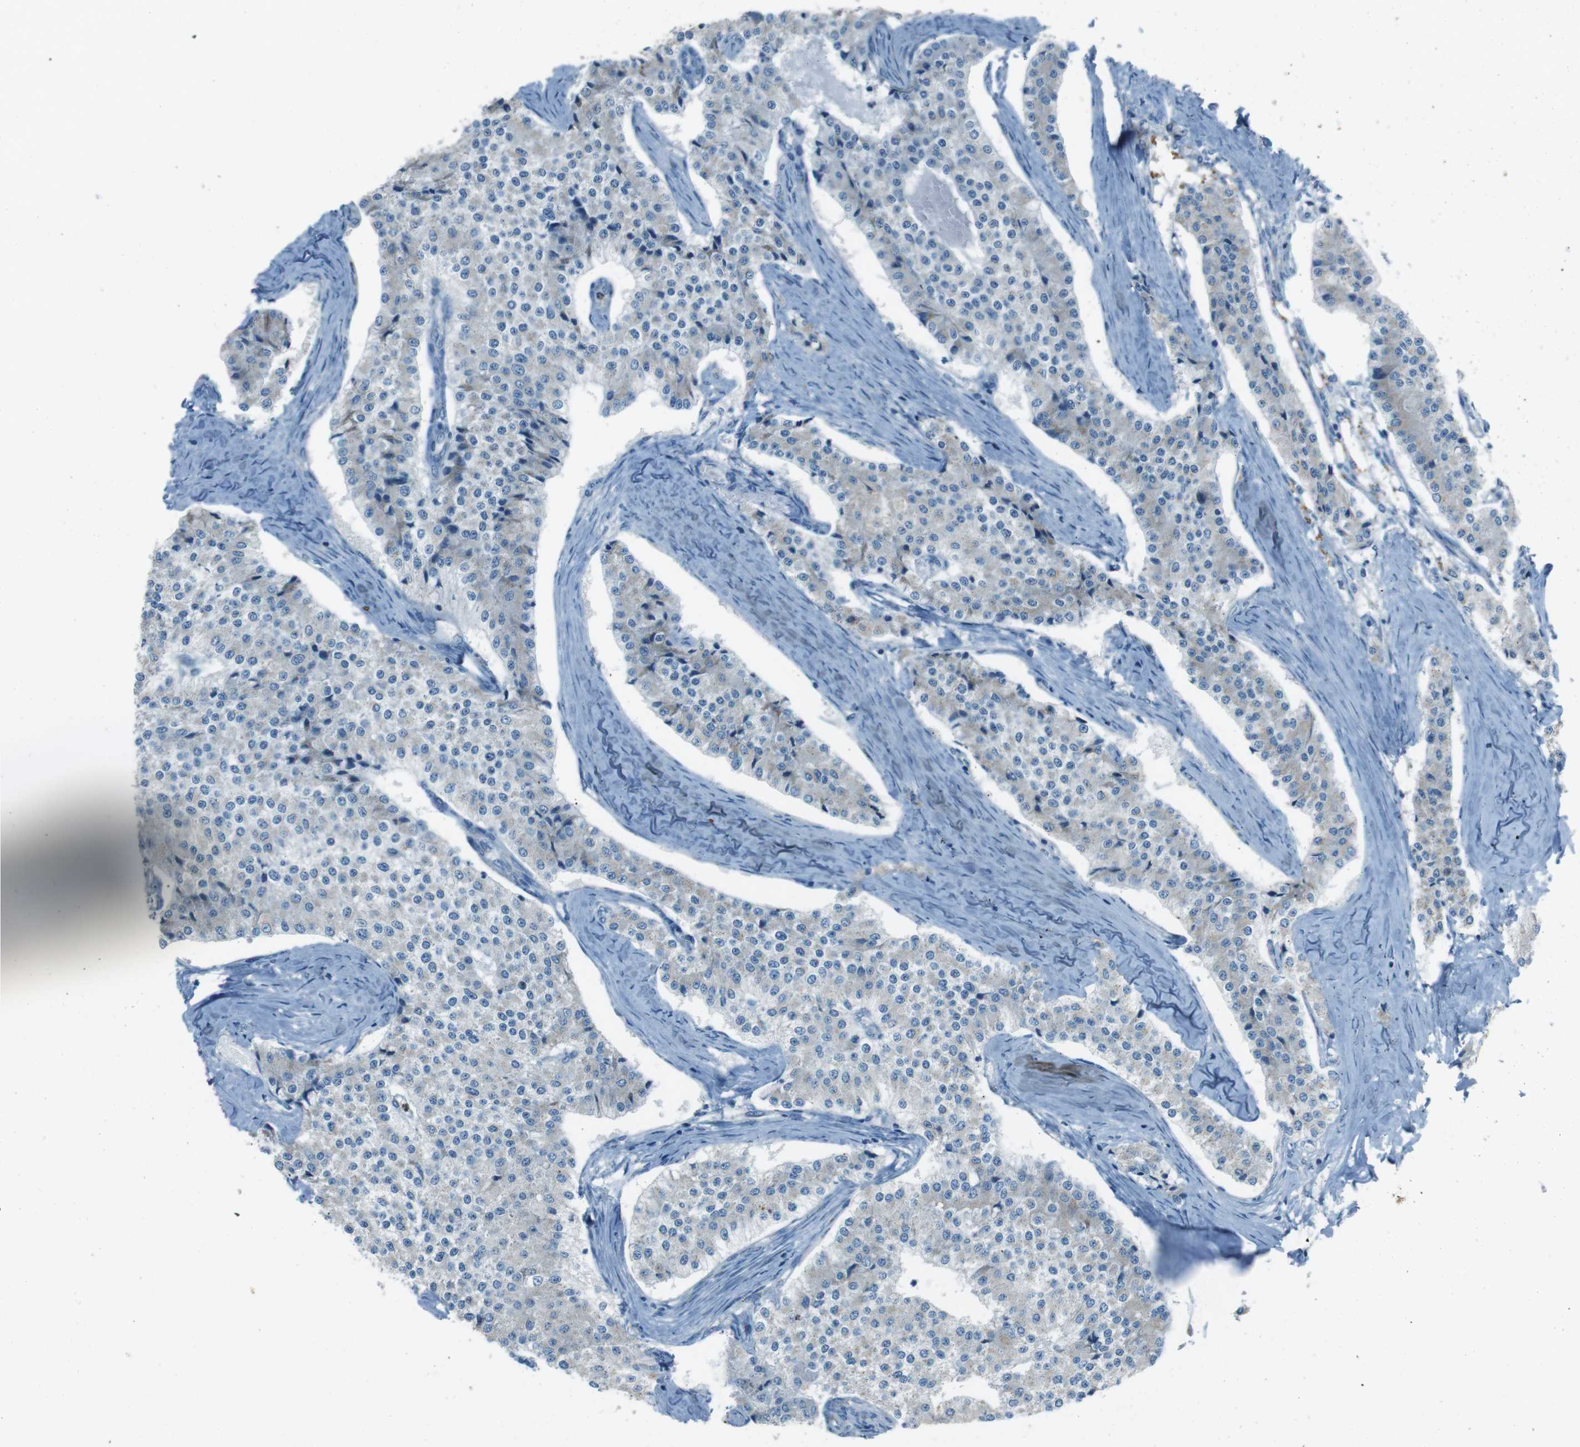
{"staining": {"intensity": "negative", "quantity": "none", "location": "none"}, "tissue": "carcinoid", "cell_type": "Tumor cells", "image_type": "cancer", "snomed": [{"axis": "morphology", "description": "Carcinoid, malignant, NOS"}, {"axis": "topography", "description": "Colon"}], "caption": "Immunohistochemistry histopathology image of neoplastic tissue: carcinoid (malignant) stained with DAB (3,3'-diaminobenzidine) exhibits no significant protein expression in tumor cells. (DAB immunohistochemistry visualized using brightfield microscopy, high magnification).", "gene": "TXNDC15", "patient": {"sex": "female", "age": 52}}